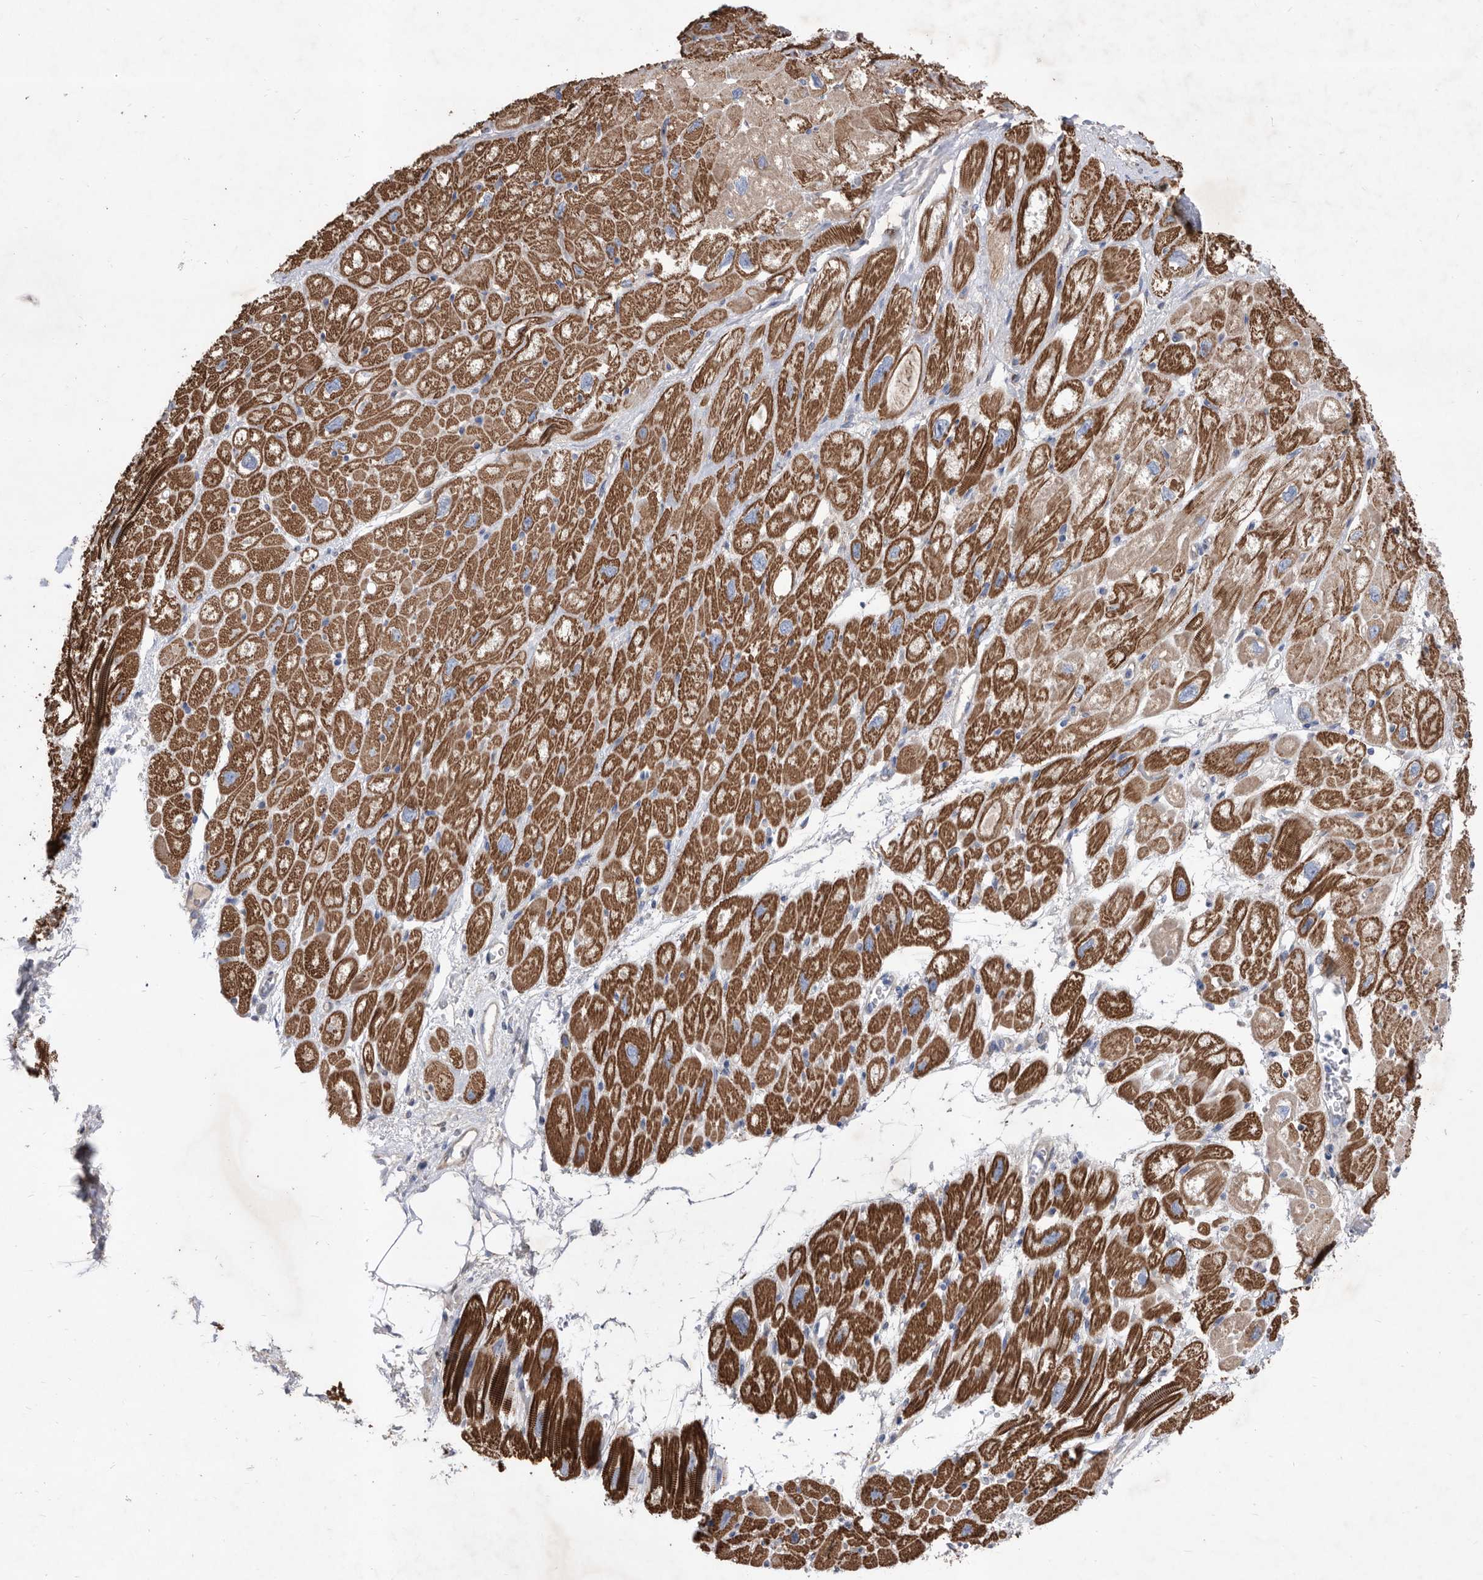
{"staining": {"intensity": "strong", "quantity": "25%-75%", "location": "cytoplasmic/membranous"}, "tissue": "heart muscle", "cell_type": "Cardiomyocytes", "image_type": "normal", "snomed": [{"axis": "morphology", "description": "Normal tissue, NOS"}, {"axis": "topography", "description": "Heart"}], "caption": "Unremarkable heart muscle demonstrates strong cytoplasmic/membranous expression in approximately 25%-75% of cardiomyocytes The protein of interest is stained brown, and the nuclei are stained in blue (DAB (3,3'-diaminobenzidine) IHC with brightfield microscopy, high magnification)..", "gene": "ATP13A3", "patient": {"sex": "male", "age": 50}}